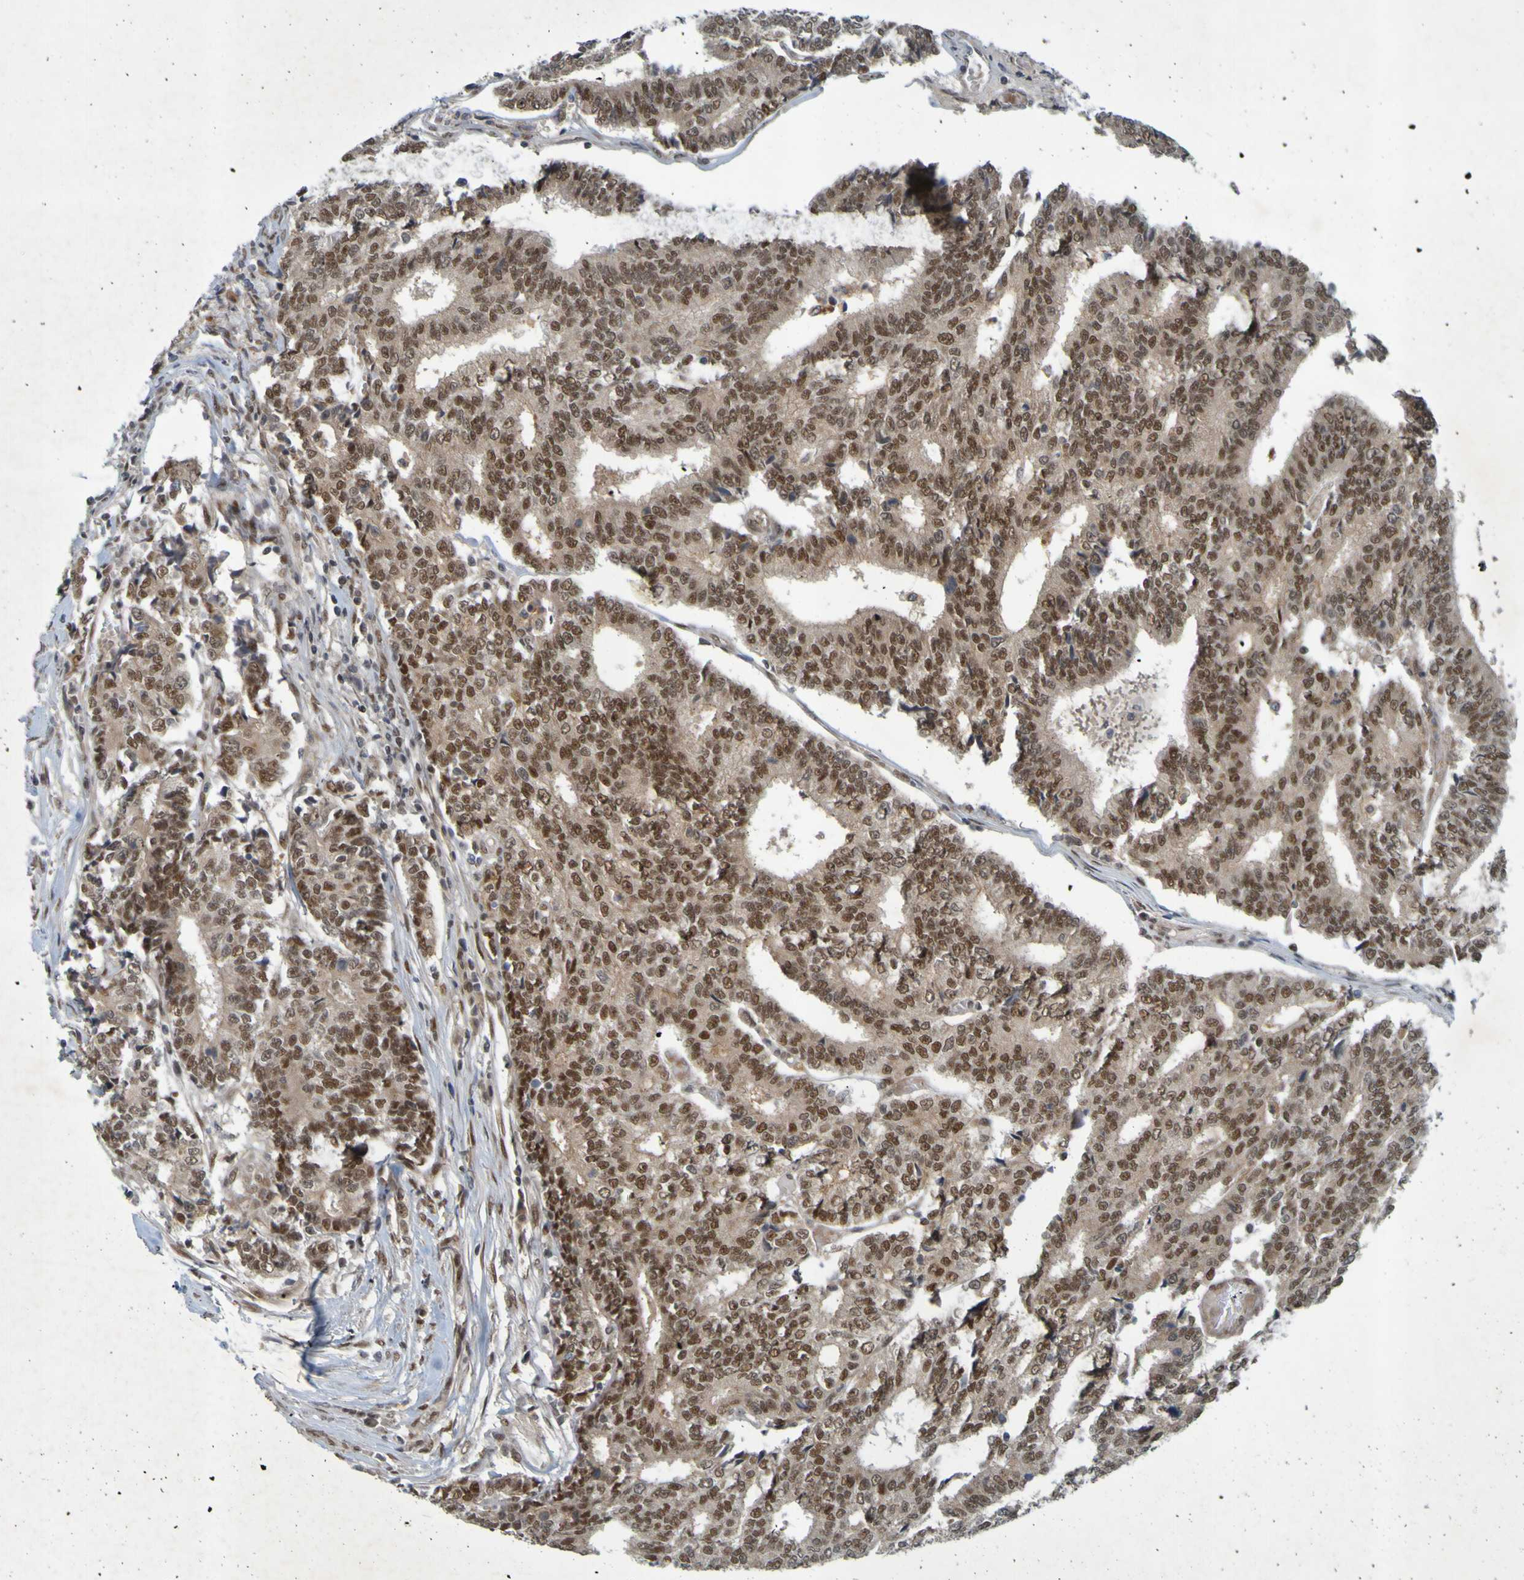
{"staining": {"intensity": "moderate", "quantity": ">75%", "location": "cytoplasmic/membranous,nuclear"}, "tissue": "prostate cancer", "cell_type": "Tumor cells", "image_type": "cancer", "snomed": [{"axis": "morphology", "description": "Normal tissue, NOS"}, {"axis": "morphology", "description": "Adenocarcinoma, High grade"}, {"axis": "topography", "description": "Prostate"}, {"axis": "topography", "description": "Seminal veicle"}], "caption": "This is a micrograph of IHC staining of prostate cancer, which shows moderate expression in the cytoplasmic/membranous and nuclear of tumor cells.", "gene": "MCPH1", "patient": {"sex": "male", "age": 55}}